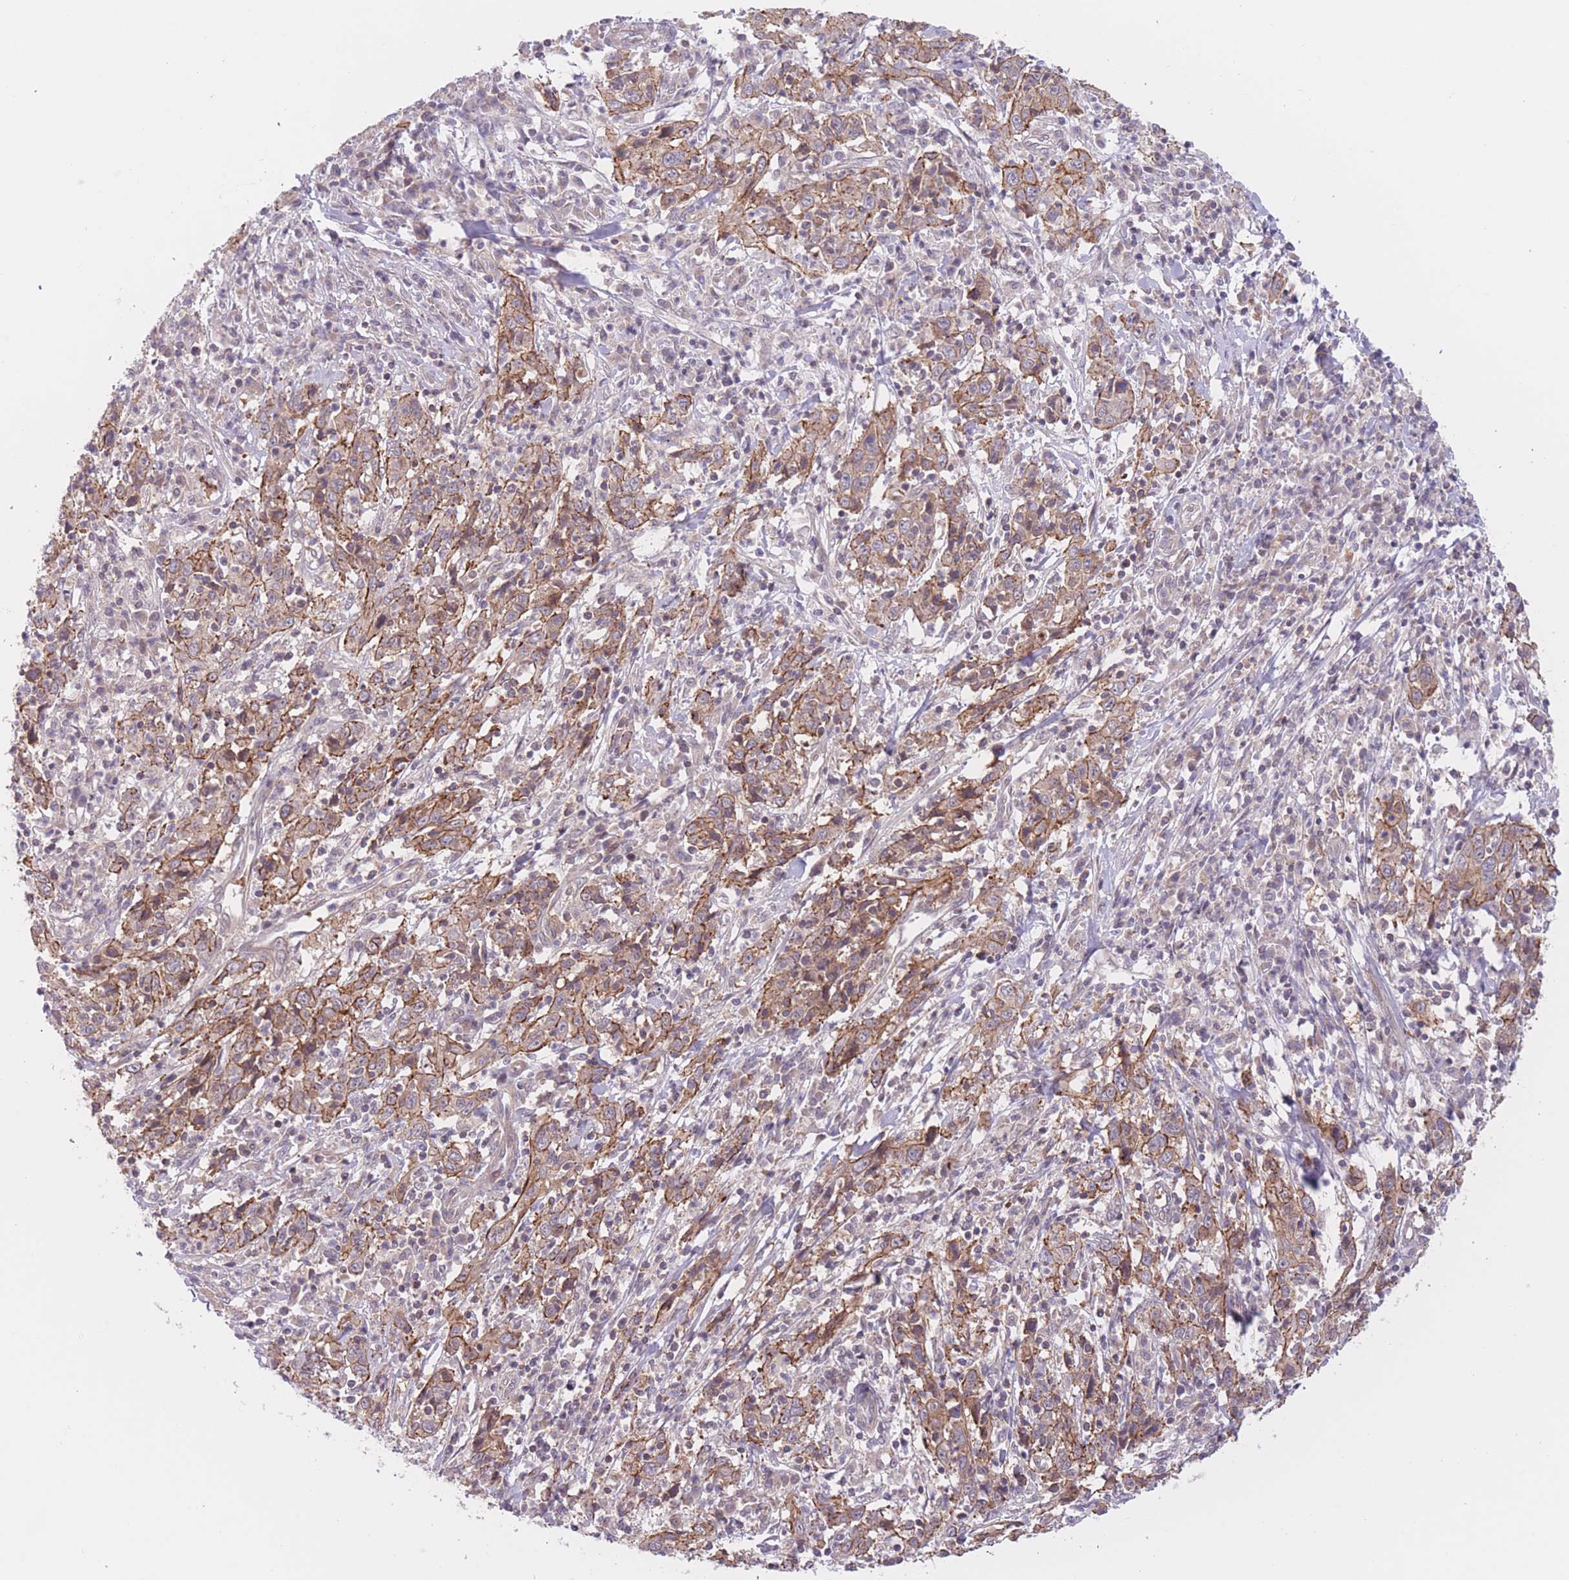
{"staining": {"intensity": "moderate", "quantity": ">75%", "location": "cytoplasmic/membranous"}, "tissue": "cervical cancer", "cell_type": "Tumor cells", "image_type": "cancer", "snomed": [{"axis": "morphology", "description": "Squamous cell carcinoma, NOS"}, {"axis": "topography", "description": "Cervix"}], "caption": "A brown stain shows moderate cytoplasmic/membranous staining of a protein in human cervical cancer (squamous cell carcinoma) tumor cells.", "gene": "FUT5", "patient": {"sex": "female", "age": 46}}